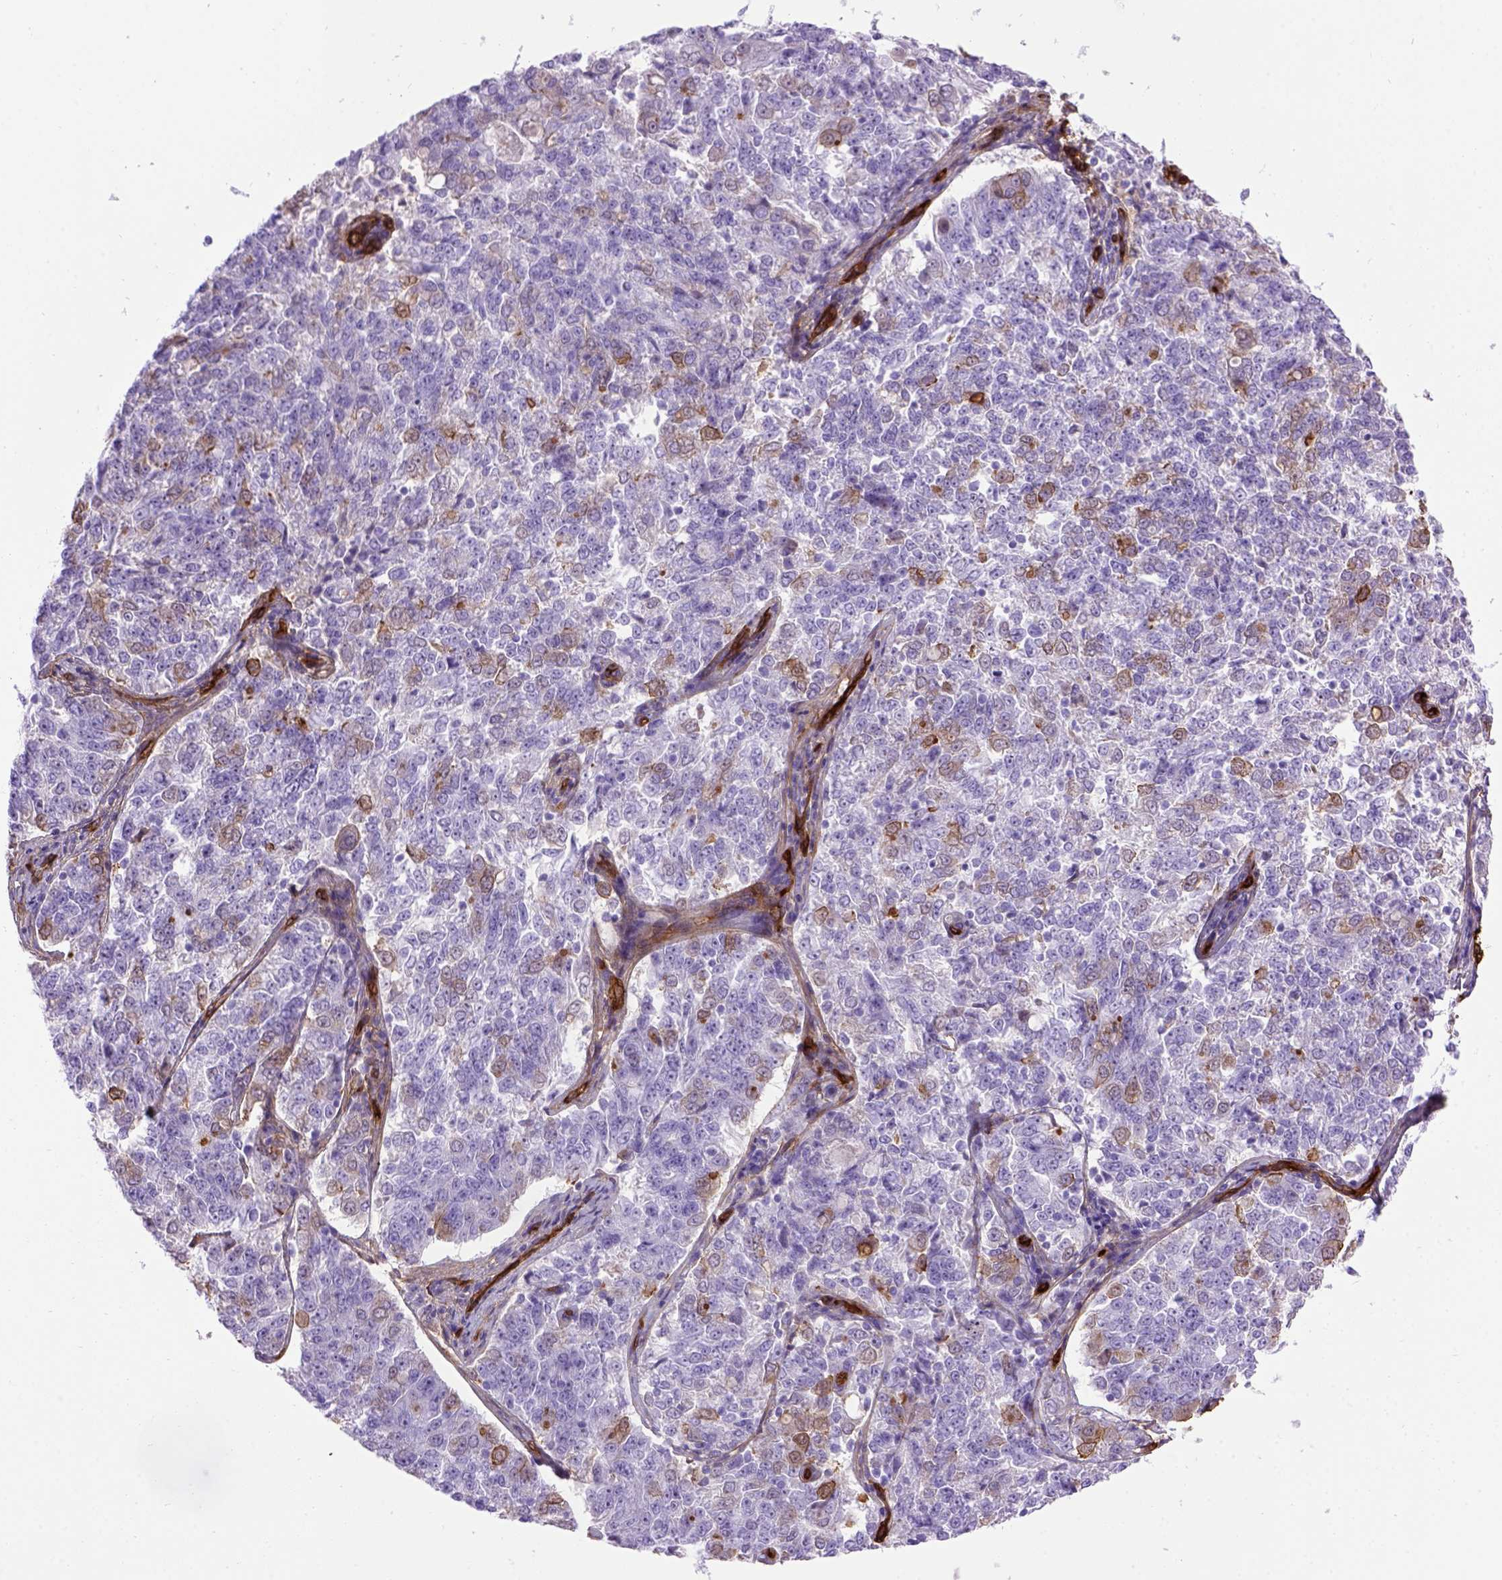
{"staining": {"intensity": "moderate", "quantity": "<25%", "location": "cytoplasmic/membranous"}, "tissue": "endometrial cancer", "cell_type": "Tumor cells", "image_type": "cancer", "snomed": [{"axis": "morphology", "description": "Adenocarcinoma, NOS"}, {"axis": "topography", "description": "Endometrium"}], "caption": "Immunohistochemistry (IHC) (DAB (3,3'-diaminobenzidine)) staining of endometrial adenocarcinoma demonstrates moderate cytoplasmic/membranous protein positivity in approximately <25% of tumor cells. Ihc stains the protein in brown and the nuclei are stained blue.", "gene": "ENG", "patient": {"sex": "female", "age": 43}}